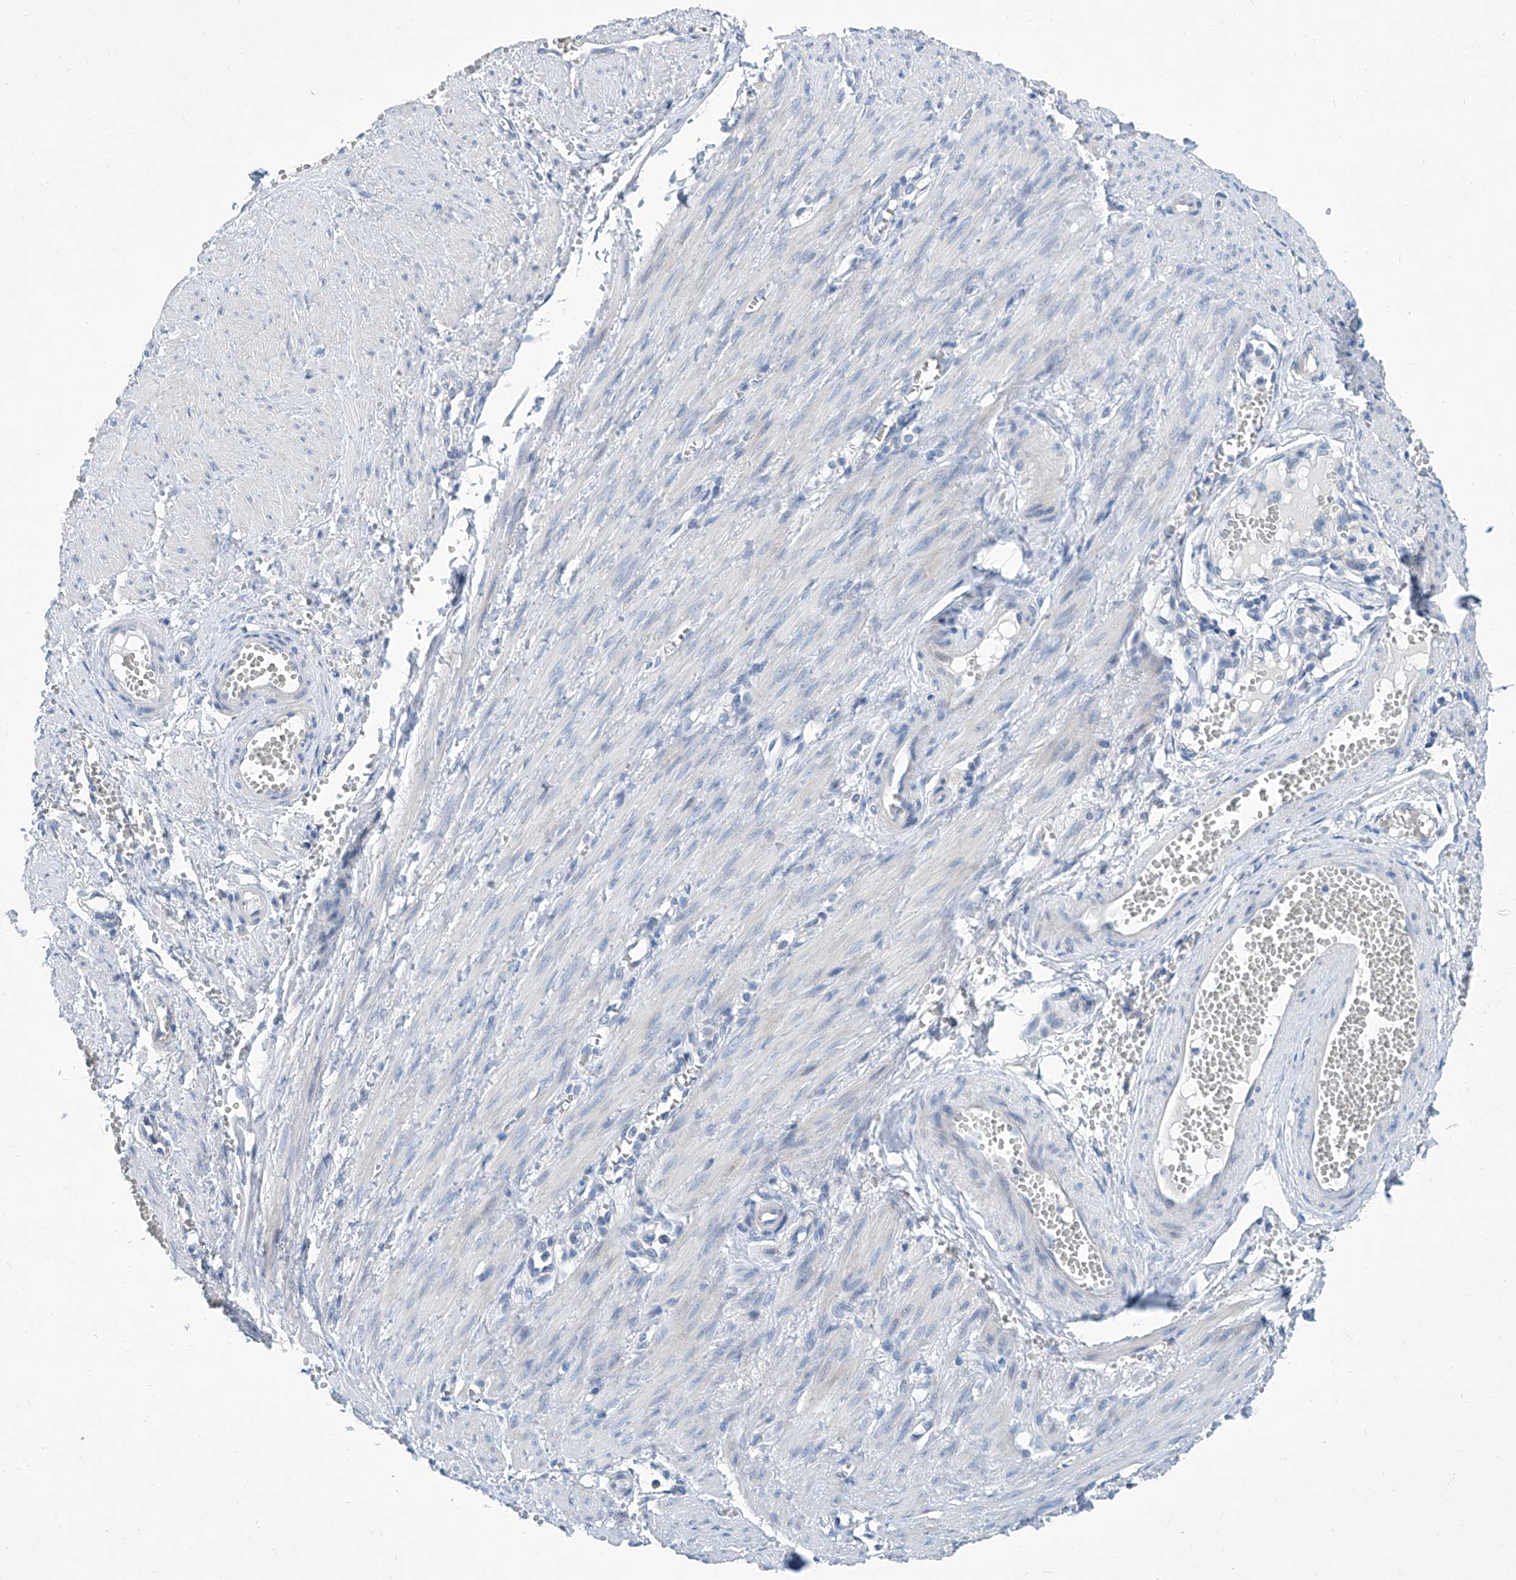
{"staining": {"intensity": "negative", "quantity": "none", "location": "none"}, "tissue": "adipose tissue", "cell_type": "Adipocytes", "image_type": "normal", "snomed": [{"axis": "morphology", "description": "Normal tissue, NOS"}, {"axis": "topography", "description": "Smooth muscle"}, {"axis": "topography", "description": "Peripheral nerve tissue"}], "caption": "This is an immunohistochemistry (IHC) image of normal human adipose tissue. There is no expression in adipocytes.", "gene": "ZNF519", "patient": {"sex": "female", "age": 39}}